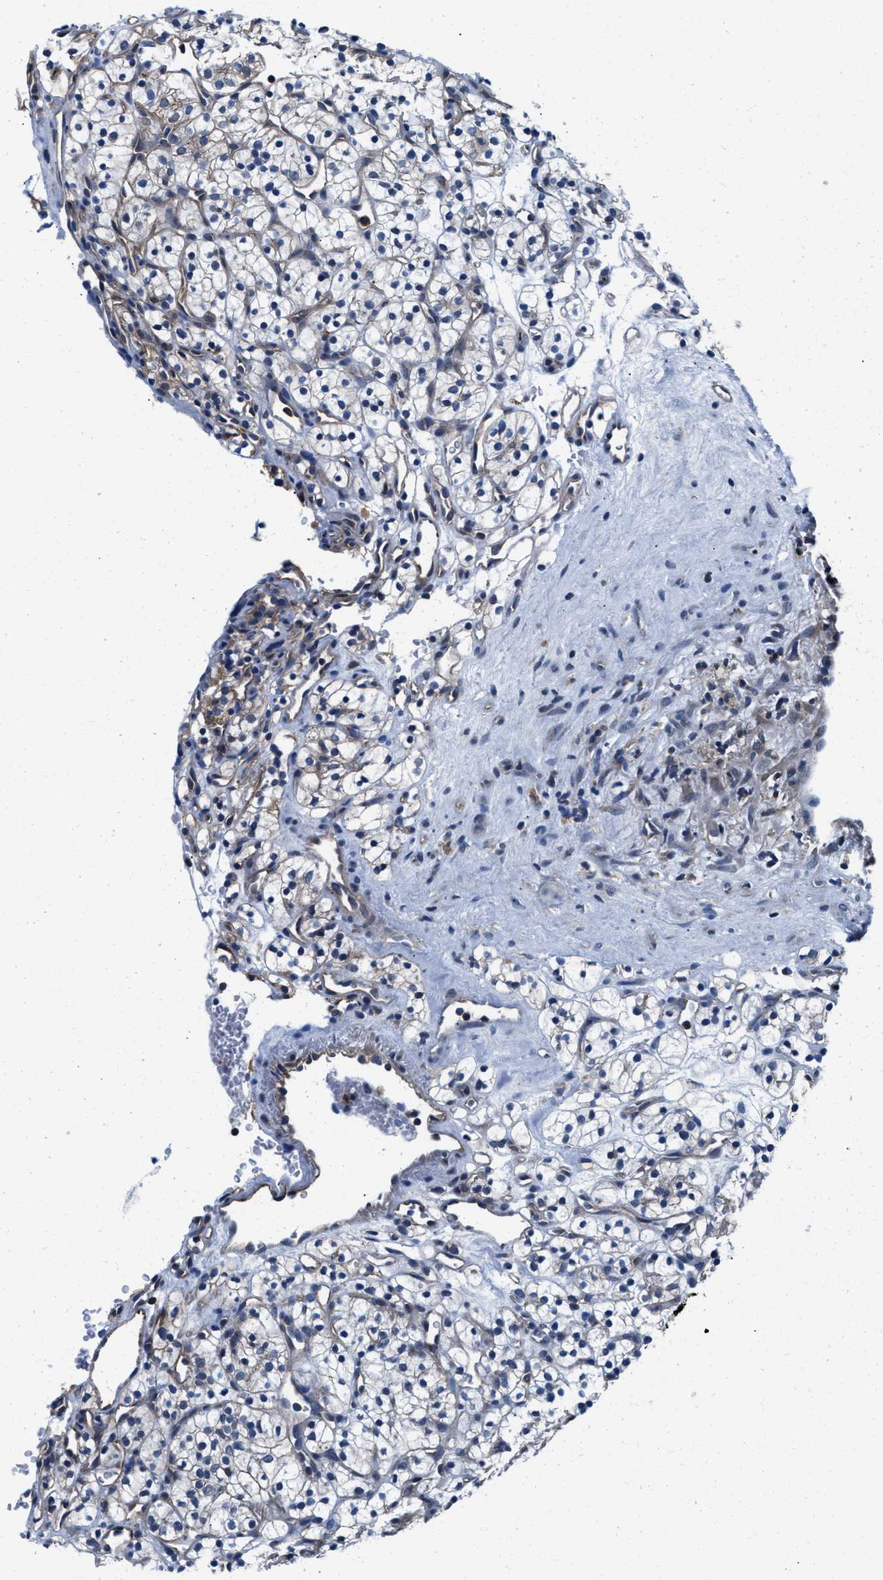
{"staining": {"intensity": "weak", "quantity": "25%-75%", "location": "cytoplasmic/membranous"}, "tissue": "renal cancer", "cell_type": "Tumor cells", "image_type": "cancer", "snomed": [{"axis": "morphology", "description": "Adenocarcinoma, NOS"}, {"axis": "topography", "description": "Kidney"}], "caption": "This is a histology image of immunohistochemistry staining of renal cancer (adenocarcinoma), which shows weak staining in the cytoplasmic/membranous of tumor cells.", "gene": "NKTR", "patient": {"sex": "female", "age": 57}}